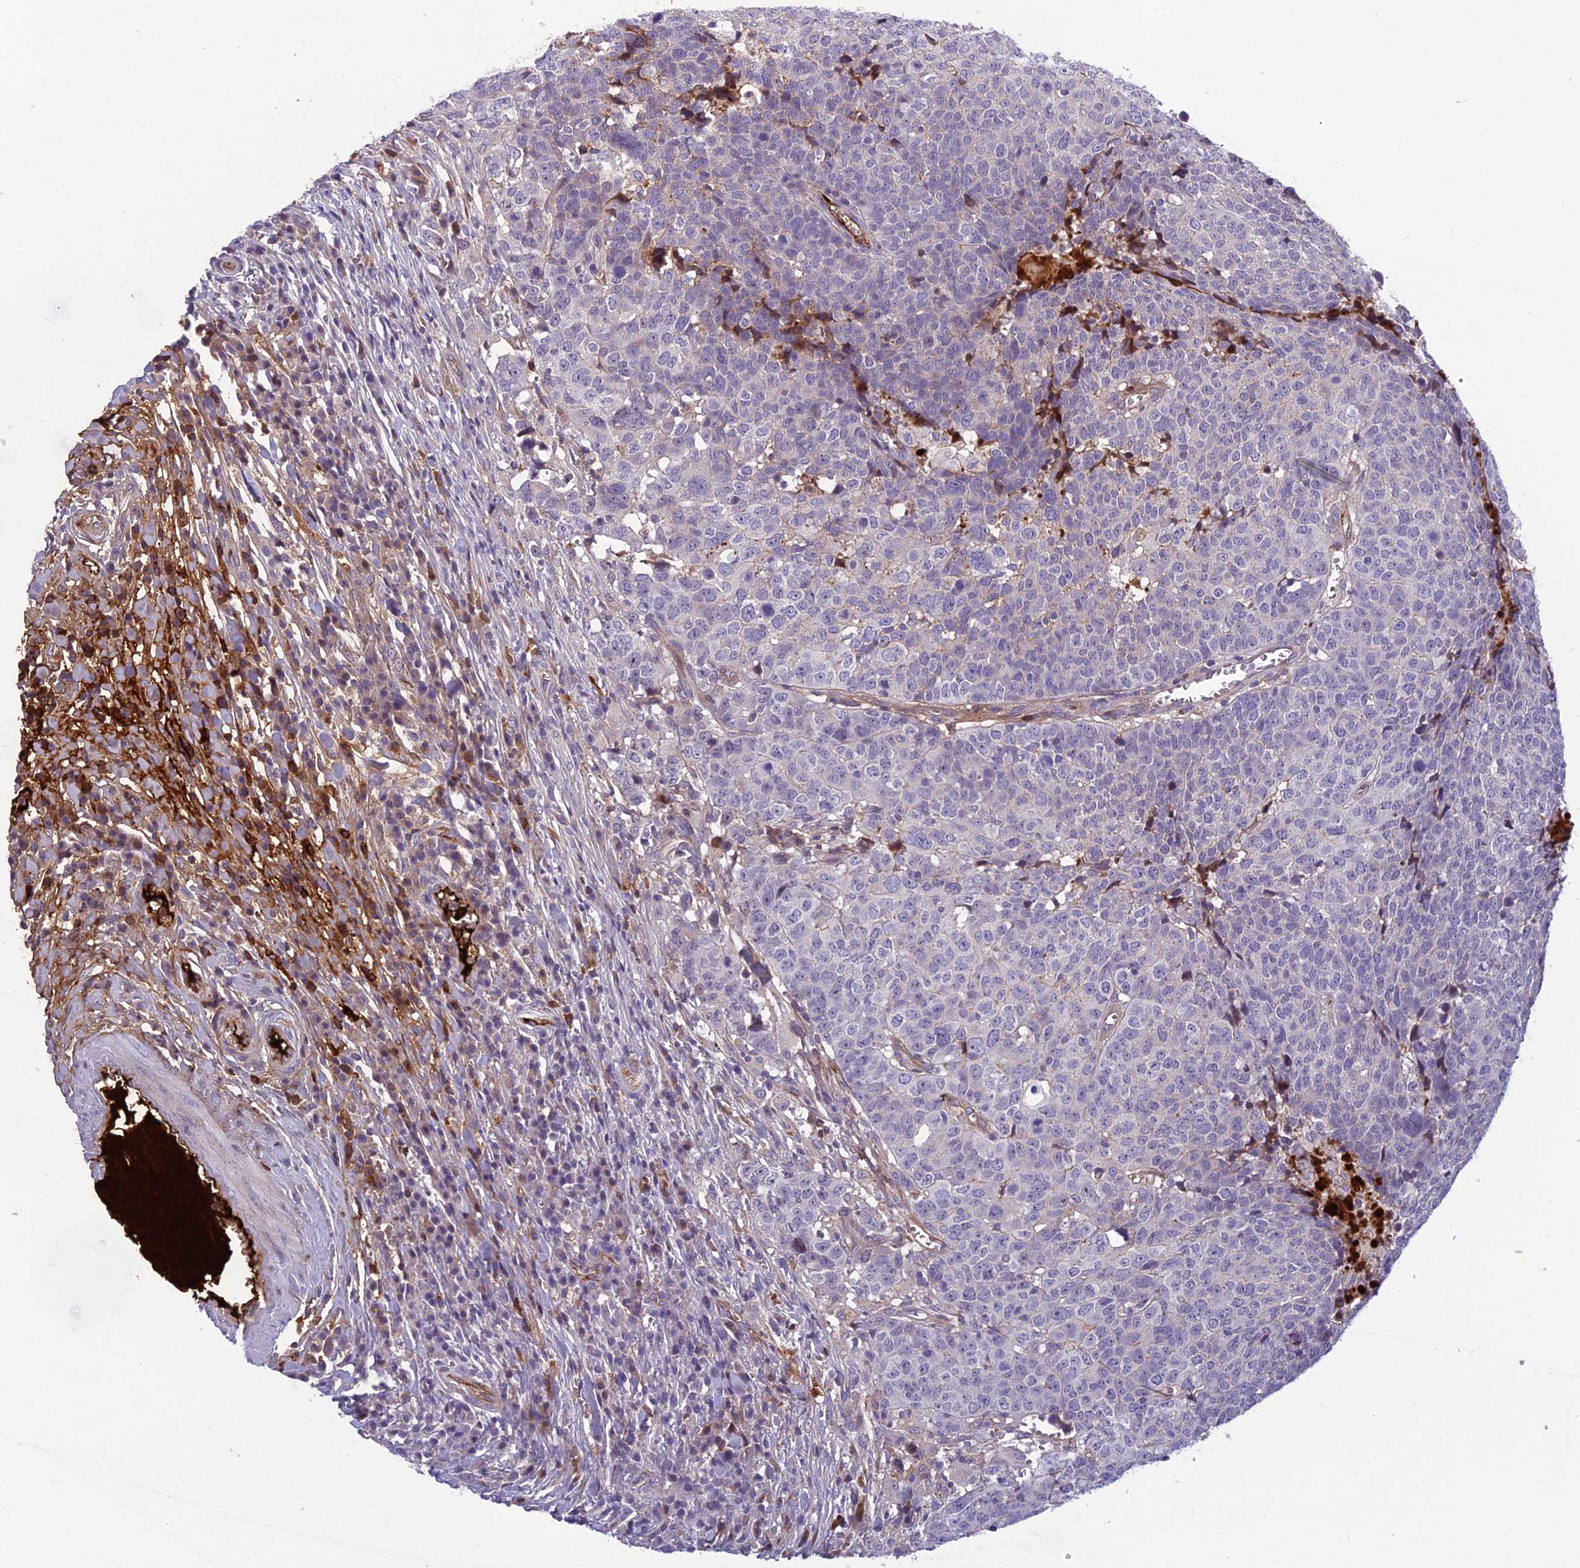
{"staining": {"intensity": "negative", "quantity": "none", "location": "none"}, "tissue": "head and neck cancer", "cell_type": "Tumor cells", "image_type": "cancer", "snomed": [{"axis": "morphology", "description": "Squamous cell carcinoma, NOS"}, {"axis": "topography", "description": "Head-Neck"}], "caption": "IHC of human head and neck cancer (squamous cell carcinoma) displays no positivity in tumor cells. (Brightfield microscopy of DAB (3,3'-diaminobenzidine) IHC at high magnification).", "gene": "CLEC11A", "patient": {"sex": "male", "age": 66}}